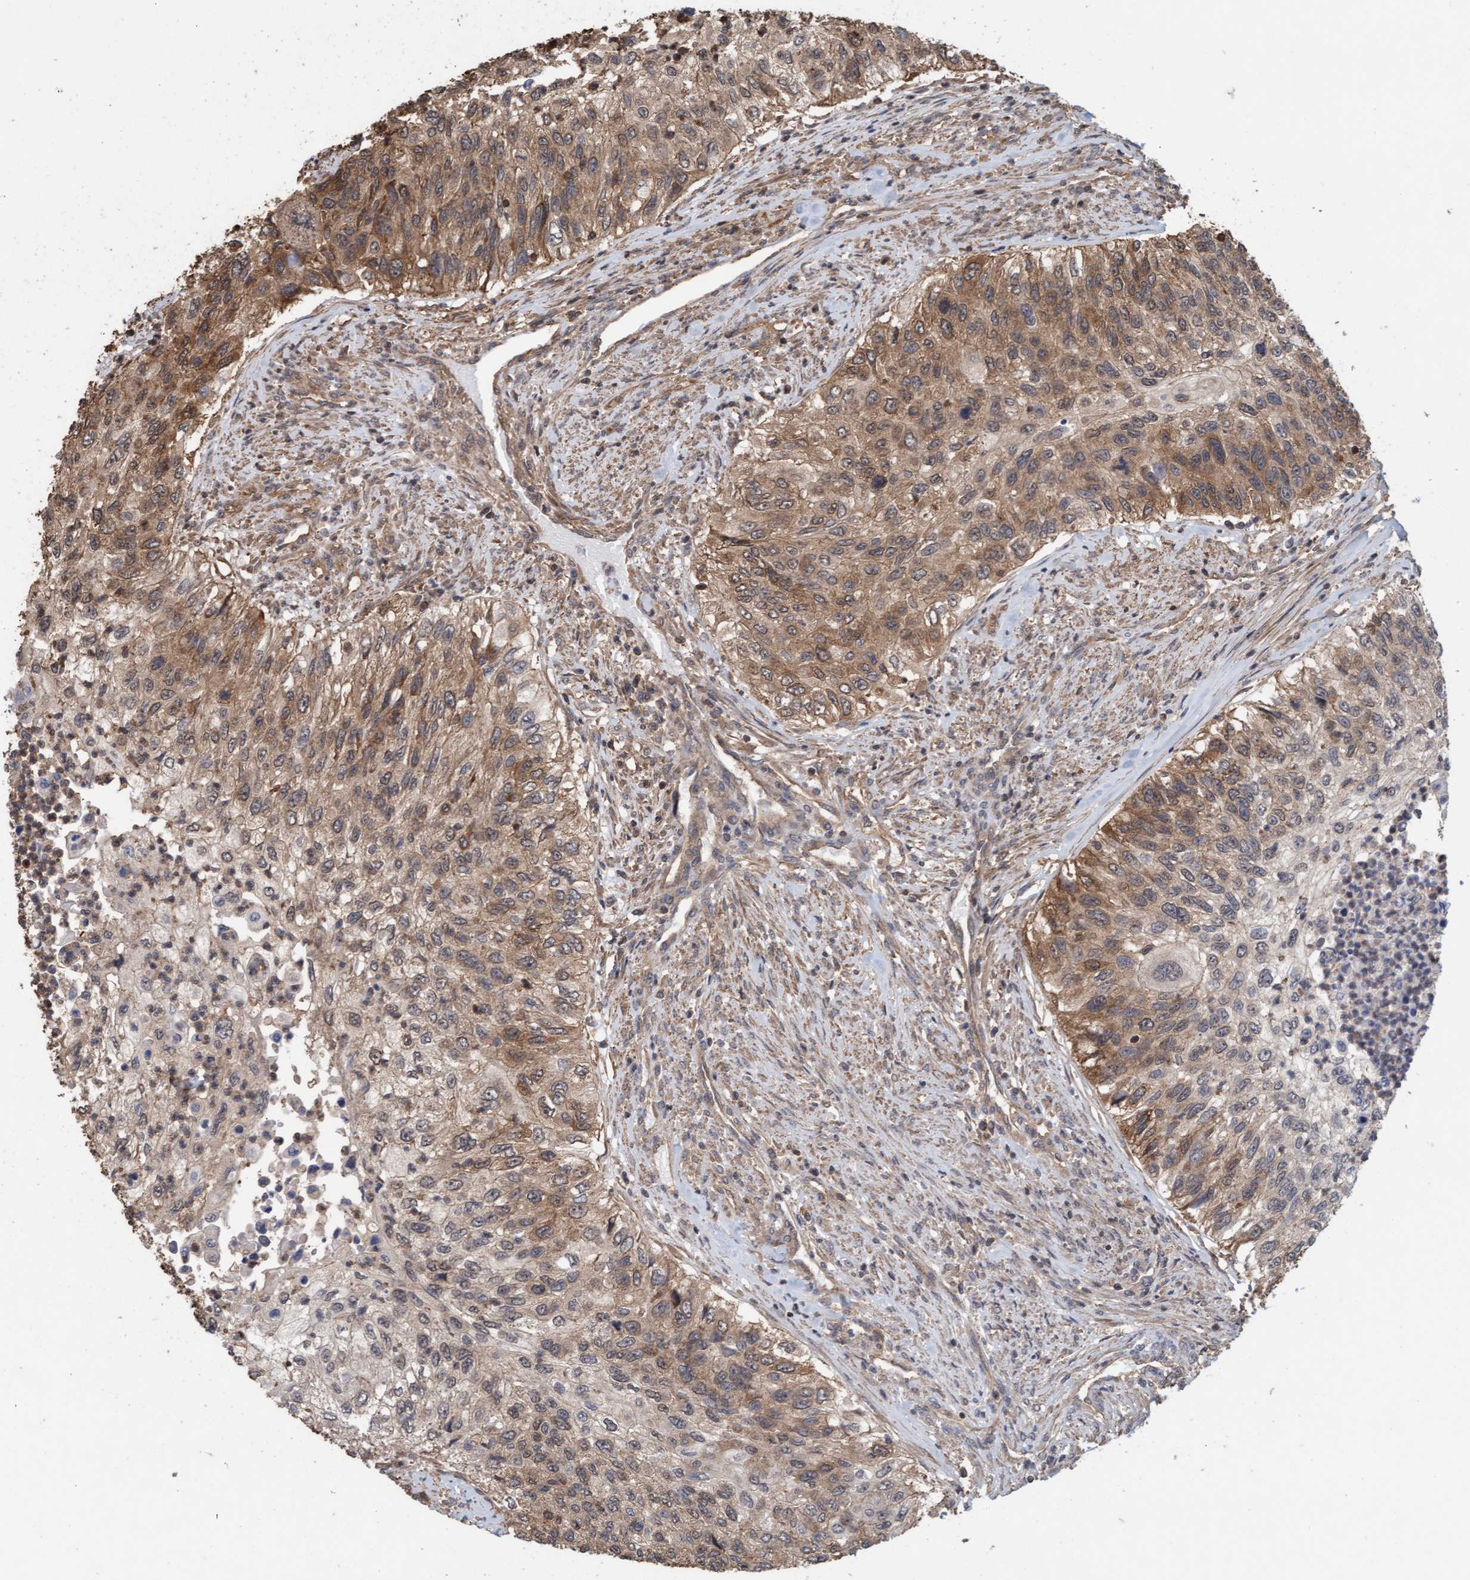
{"staining": {"intensity": "moderate", "quantity": ">75%", "location": "cytoplasmic/membranous"}, "tissue": "urothelial cancer", "cell_type": "Tumor cells", "image_type": "cancer", "snomed": [{"axis": "morphology", "description": "Urothelial carcinoma, High grade"}, {"axis": "topography", "description": "Urinary bladder"}], "caption": "Immunohistochemistry (IHC) (DAB (3,3'-diaminobenzidine)) staining of urothelial cancer exhibits moderate cytoplasmic/membranous protein staining in approximately >75% of tumor cells.", "gene": "FXR2", "patient": {"sex": "female", "age": 60}}